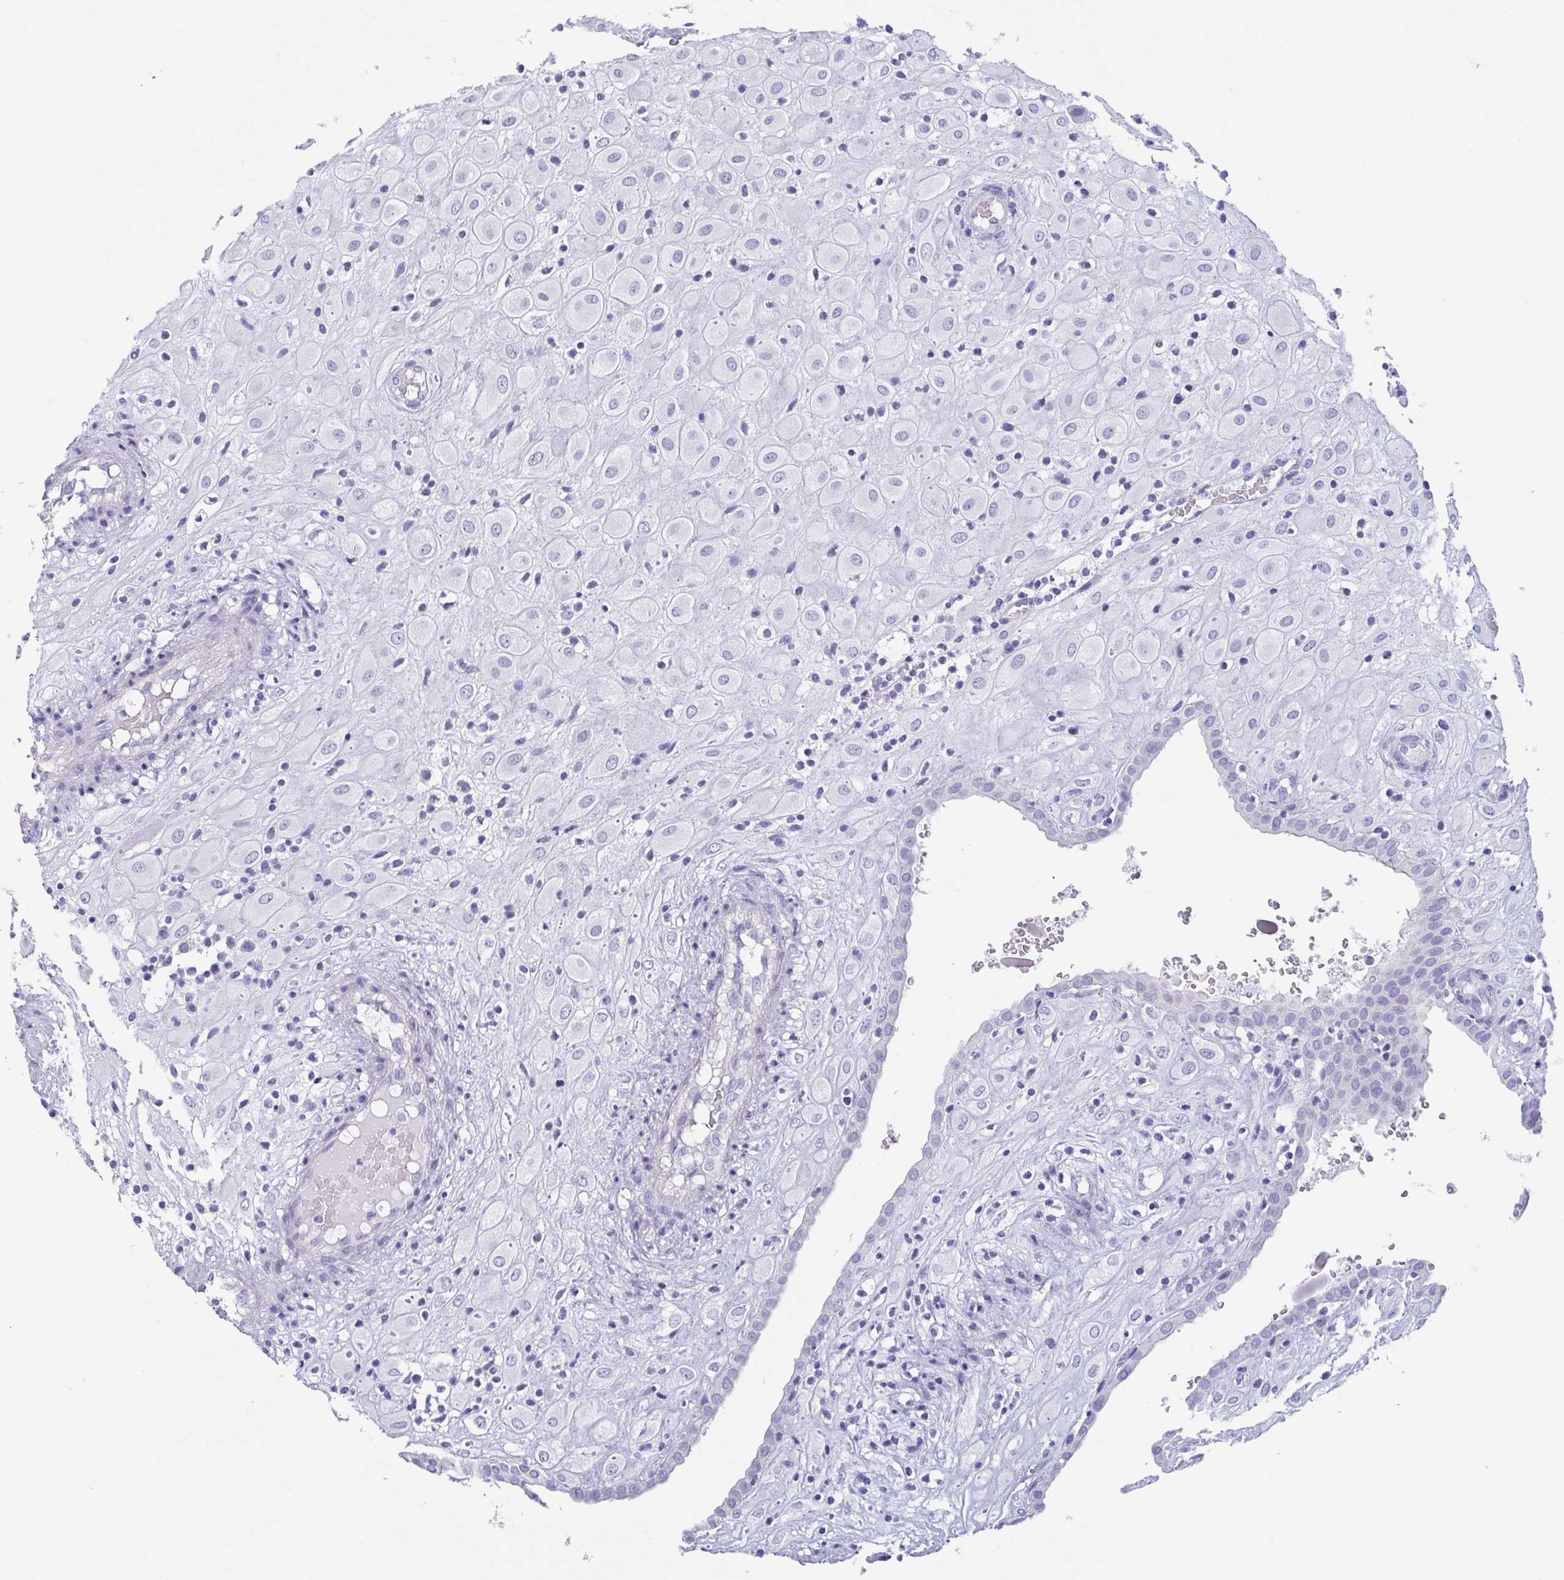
{"staining": {"intensity": "negative", "quantity": "none", "location": "none"}, "tissue": "placenta", "cell_type": "Decidual cells", "image_type": "normal", "snomed": [{"axis": "morphology", "description": "Normal tissue, NOS"}, {"axis": "topography", "description": "Placenta"}], "caption": "DAB (3,3'-diaminobenzidine) immunohistochemical staining of unremarkable placenta demonstrates no significant expression in decidual cells.", "gene": "TAGLN3", "patient": {"sex": "female", "age": 24}}